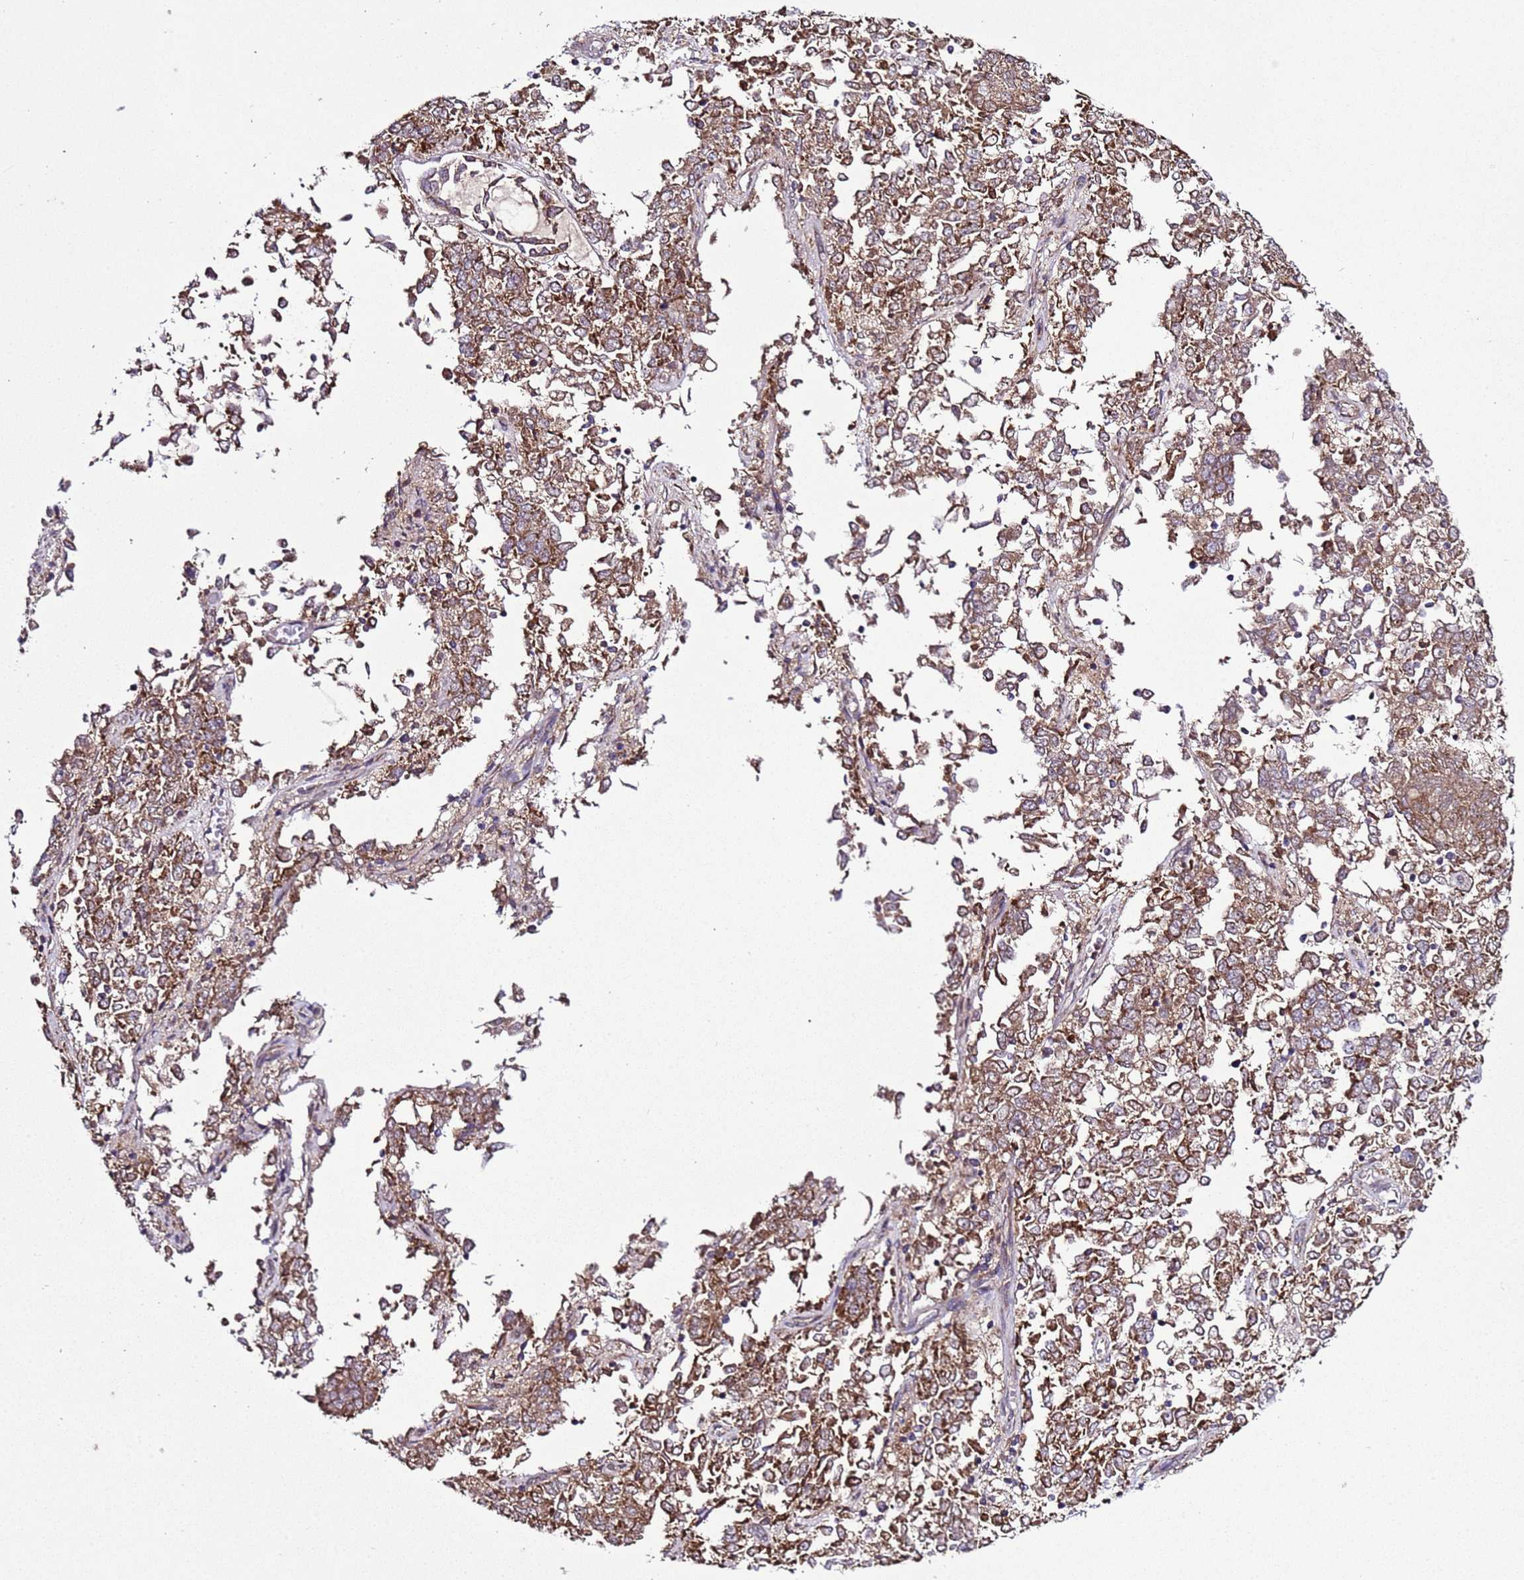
{"staining": {"intensity": "strong", "quantity": ">75%", "location": "cytoplasmic/membranous"}, "tissue": "endometrial cancer", "cell_type": "Tumor cells", "image_type": "cancer", "snomed": [{"axis": "morphology", "description": "Adenocarcinoma, NOS"}, {"axis": "topography", "description": "Endometrium"}], "caption": "This is a photomicrograph of immunohistochemistry staining of adenocarcinoma (endometrial), which shows strong staining in the cytoplasmic/membranous of tumor cells.", "gene": "HSPBAP1", "patient": {"sex": "female", "age": 80}}